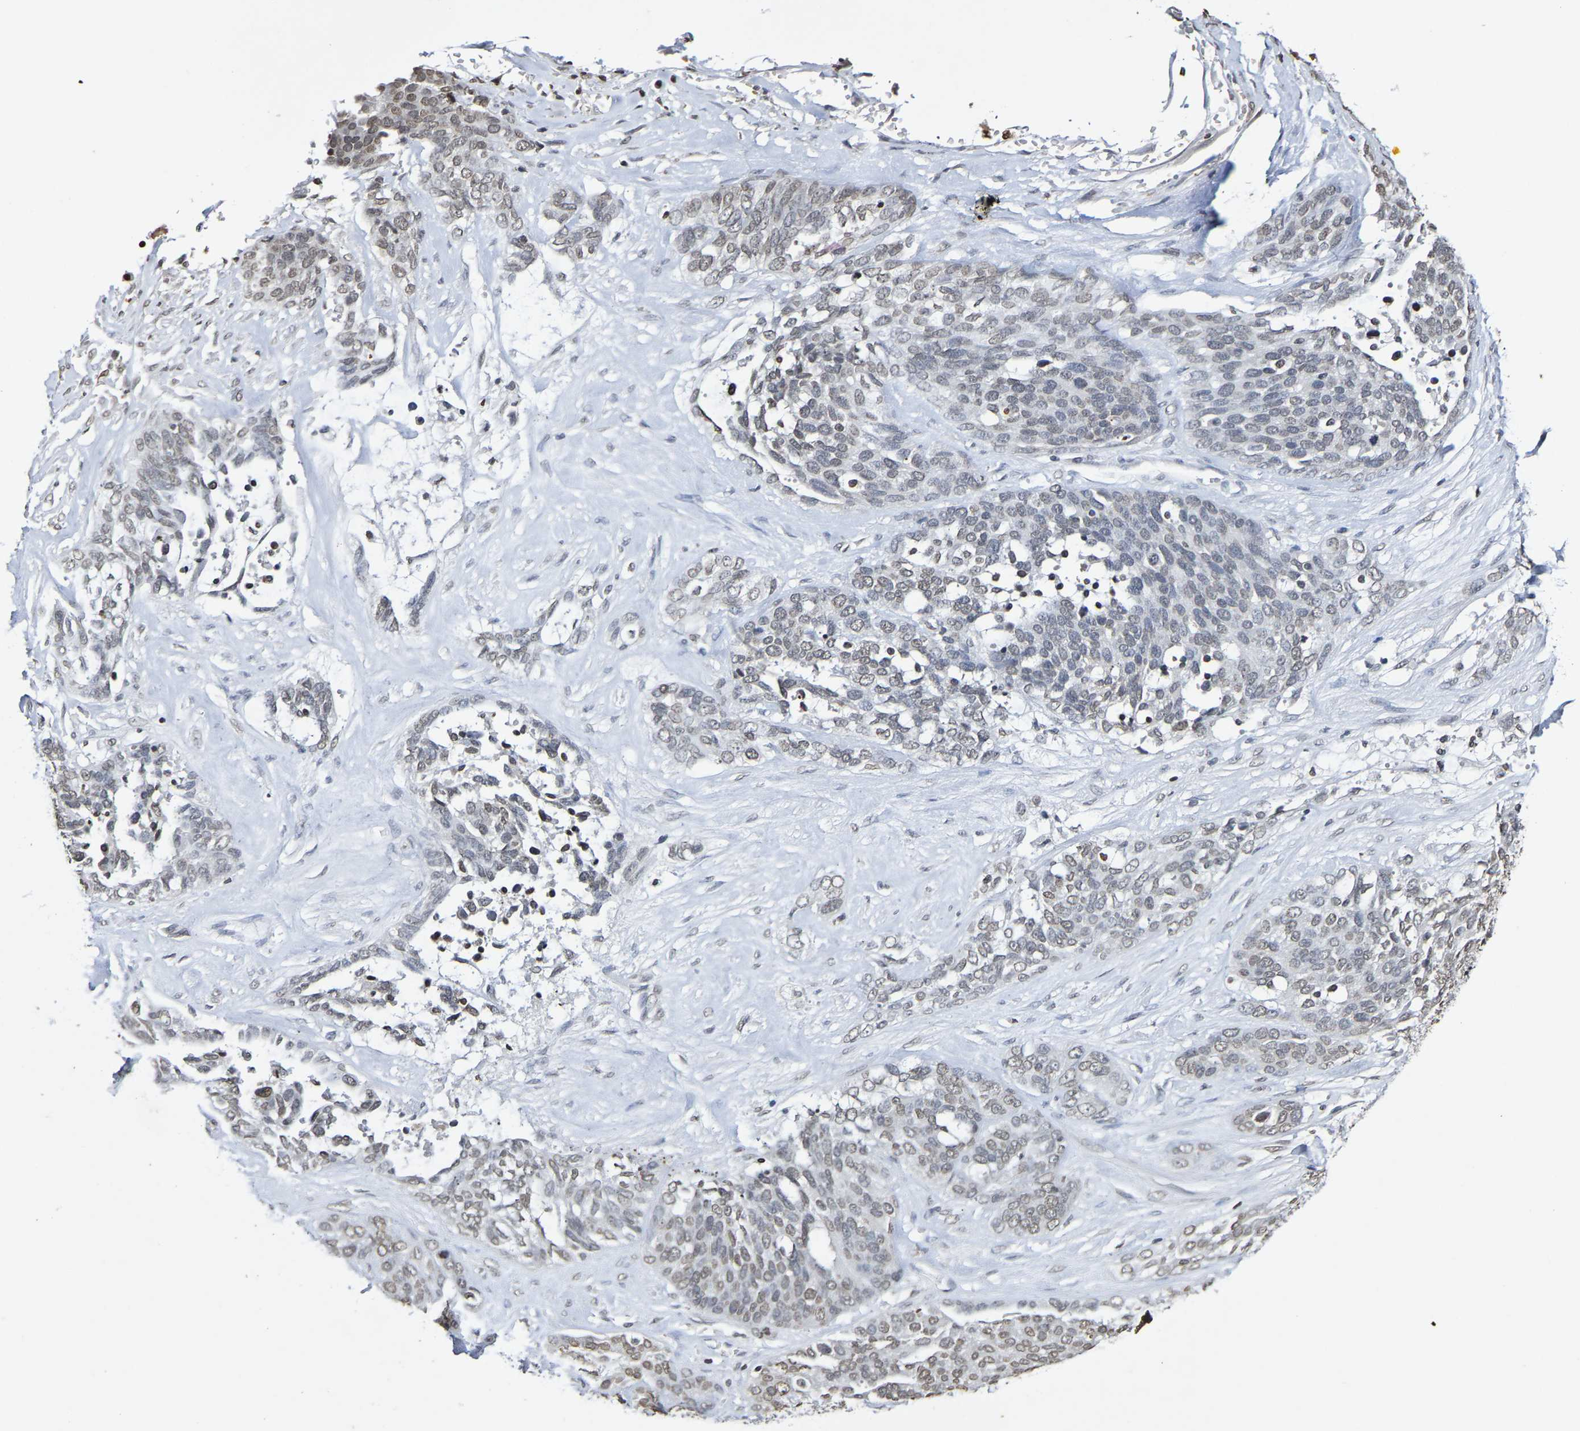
{"staining": {"intensity": "weak", "quantity": "<25%", "location": "nuclear"}, "tissue": "ovarian cancer", "cell_type": "Tumor cells", "image_type": "cancer", "snomed": [{"axis": "morphology", "description": "Cystadenocarcinoma, serous, NOS"}, {"axis": "topography", "description": "Ovary"}], "caption": "DAB (3,3'-diaminobenzidine) immunohistochemical staining of ovarian serous cystadenocarcinoma exhibits no significant positivity in tumor cells.", "gene": "ATF4", "patient": {"sex": "female", "age": 44}}